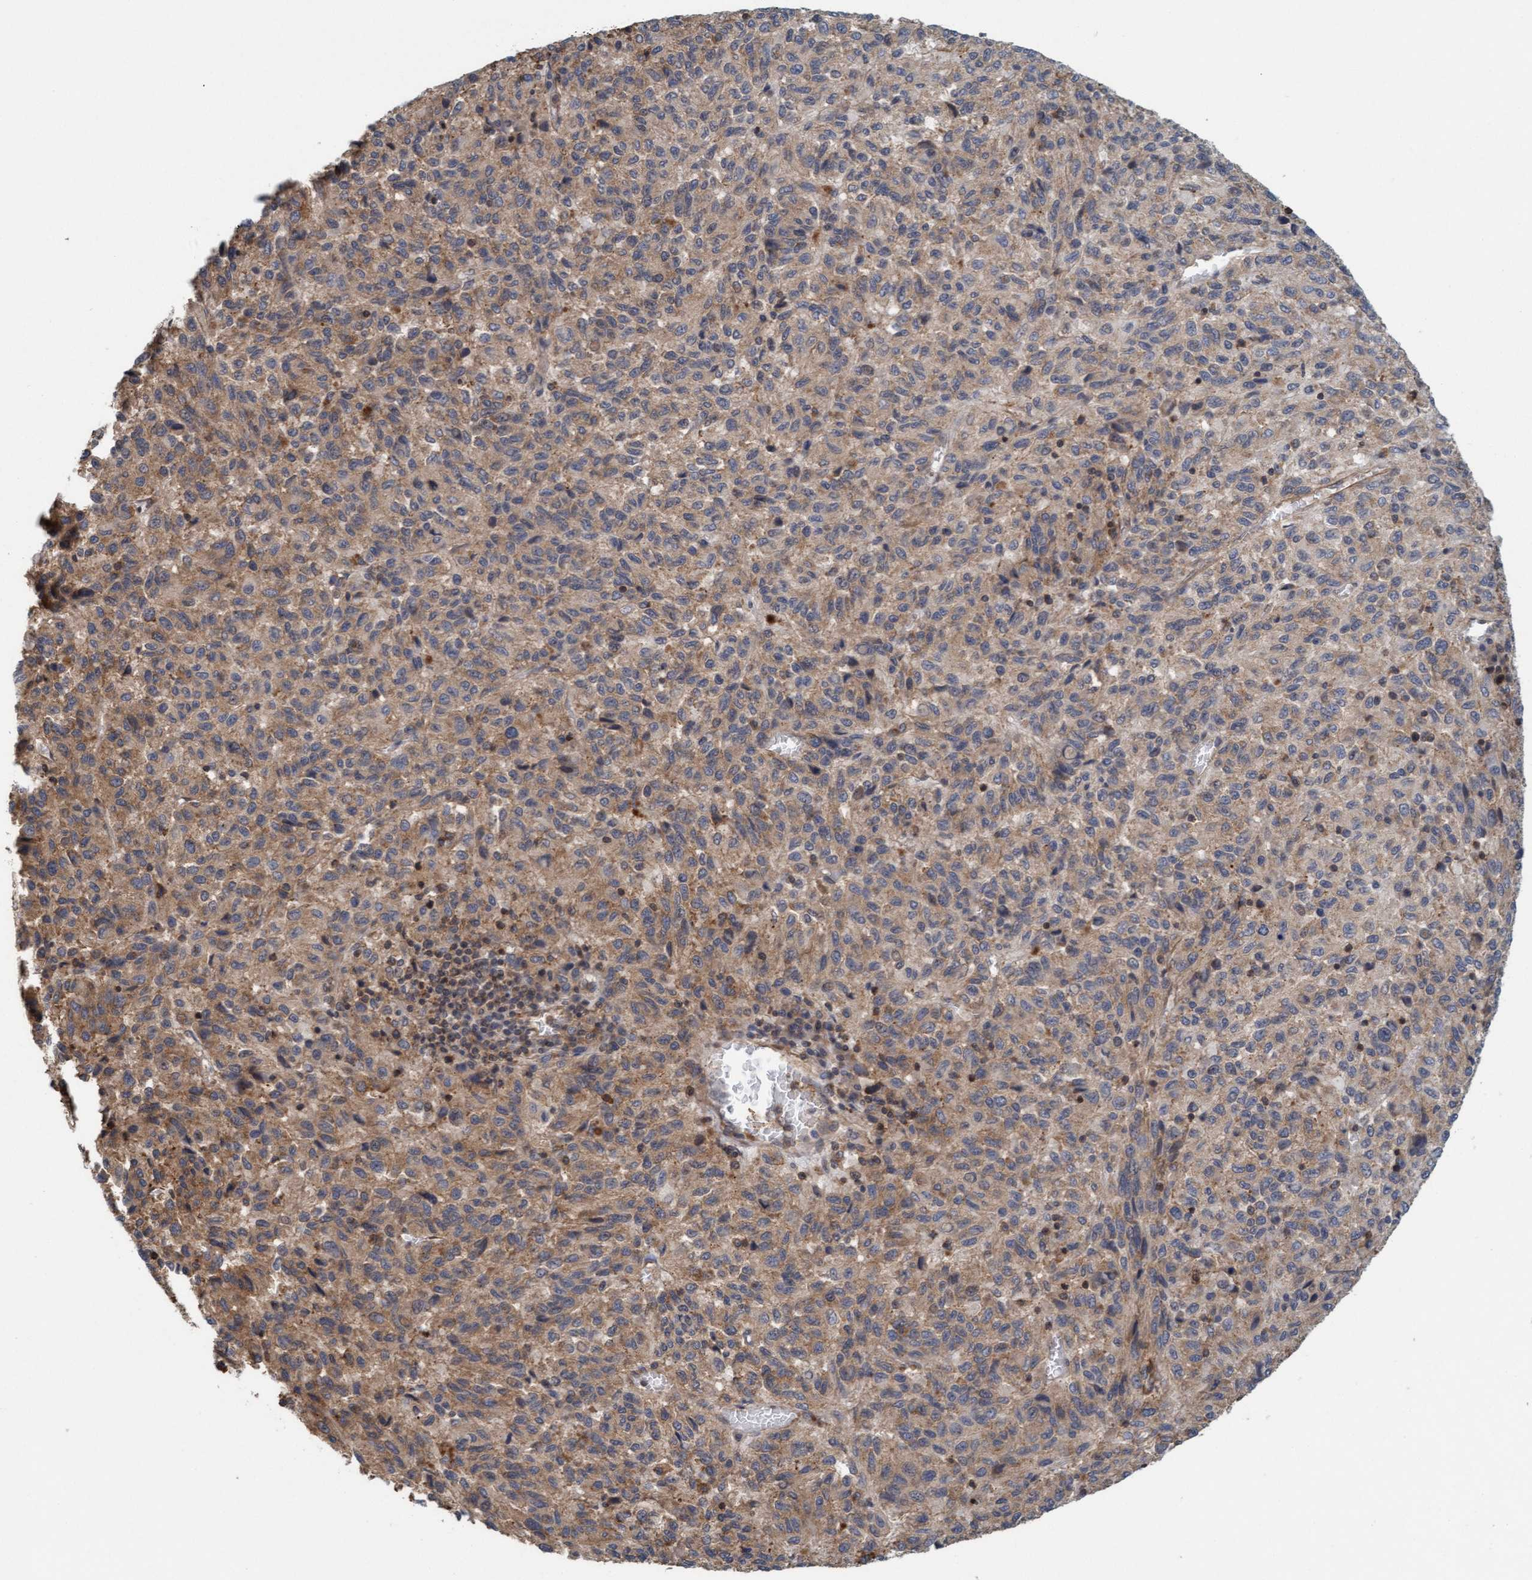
{"staining": {"intensity": "moderate", "quantity": ">75%", "location": "cytoplasmic/membranous"}, "tissue": "melanoma", "cell_type": "Tumor cells", "image_type": "cancer", "snomed": [{"axis": "morphology", "description": "Malignant melanoma, Metastatic site"}, {"axis": "topography", "description": "Lung"}], "caption": "Brown immunohistochemical staining in malignant melanoma (metastatic site) displays moderate cytoplasmic/membranous expression in approximately >75% of tumor cells. (DAB IHC with brightfield microscopy, high magnification).", "gene": "FXR2", "patient": {"sex": "male", "age": 64}}